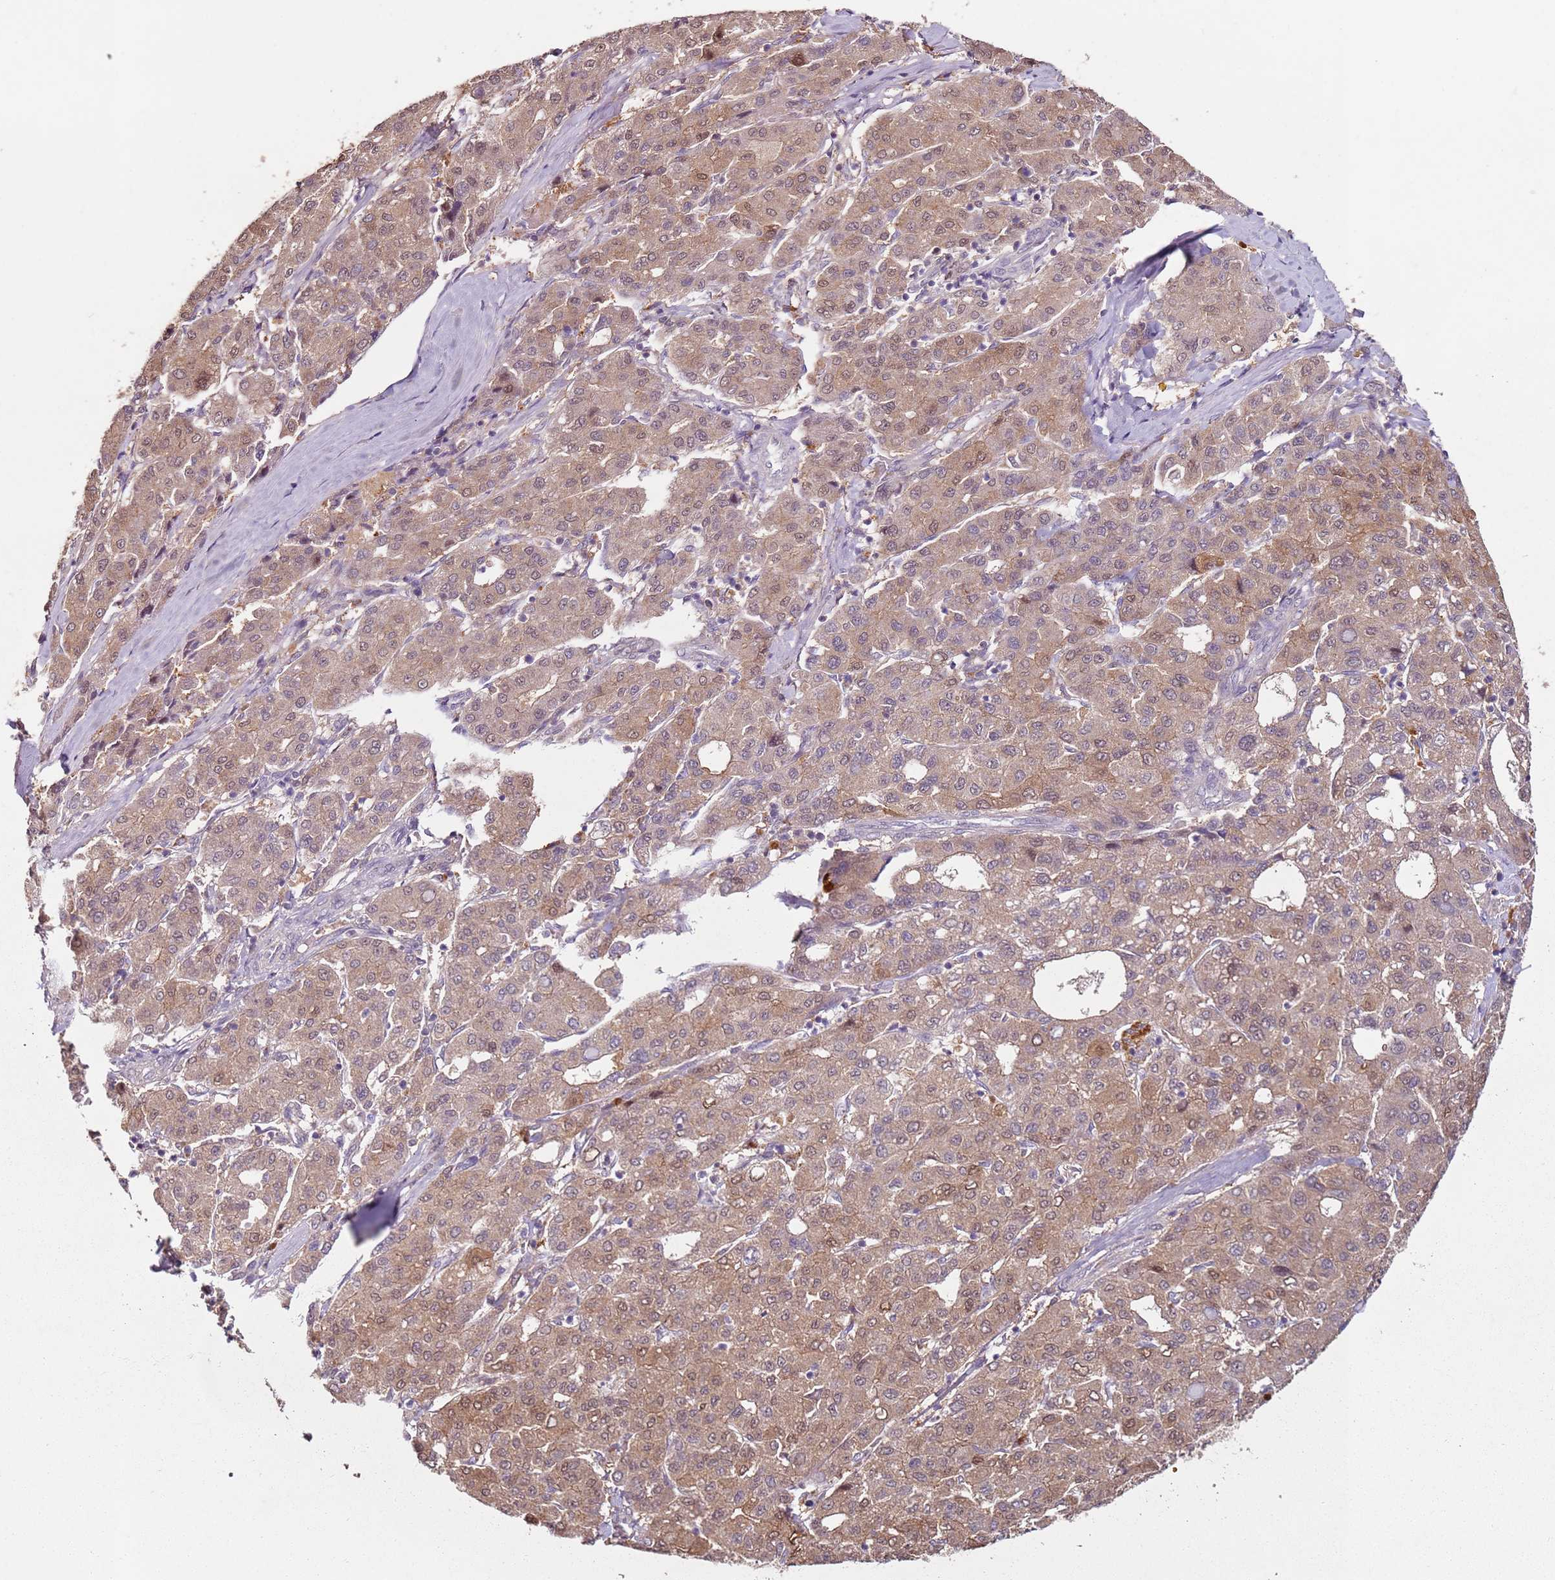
{"staining": {"intensity": "moderate", "quantity": ">75%", "location": "cytoplasmic/membranous,nuclear"}, "tissue": "liver cancer", "cell_type": "Tumor cells", "image_type": "cancer", "snomed": [{"axis": "morphology", "description": "Carcinoma, Hepatocellular, NOS"}, {"axis": "topography", "description": "Liver"}], "caption": "An immunohistochemistry (IHC) micrograph of tumor tissue is shown. Protein staining in brown shows moderate cytoplasmic/membranous and nuclear positivity in liver cancer within tumor cells. (DAB = brown stain, brightfield microscopy at high magnification).", "gene": "MDH1", "patient": {"sex": "male", "age": 65}}